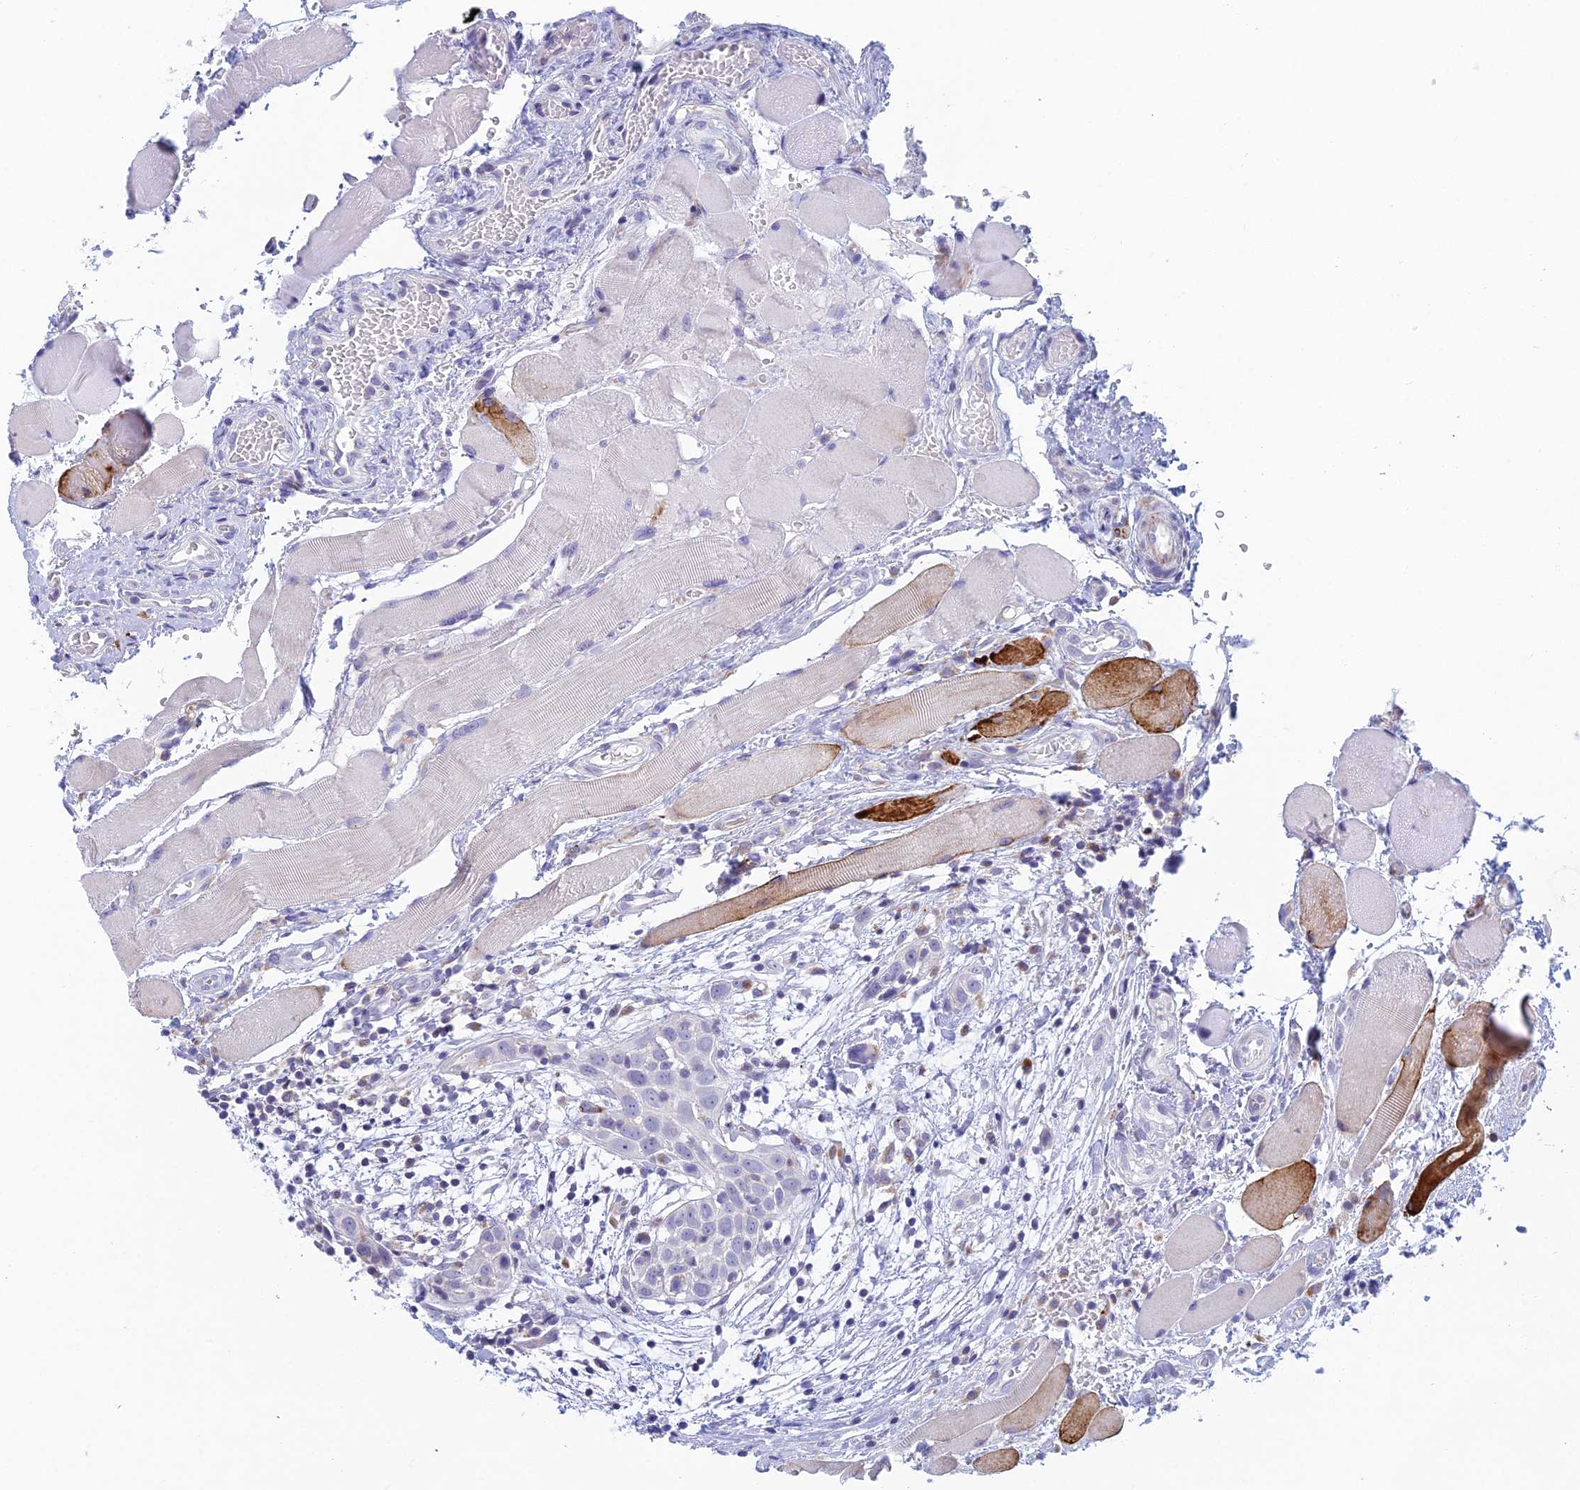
{"staining": {"intensity": "negative", "quantity": "none", "location": "none"}, "tissue": "head and neck cancer", "cell_type": "Tumor cells", "image_type": "cancer", "snomed": [{"axis": "morphology", "description": "Squamous cell carcinoma, NOS"}, {"axis": "topography", "description": "Oral tissue"}, {"axis": "topography", "description": "Head-Neck"}], "caption": "Head and neck squamous cell carcinoma stained for a protein using immunohistochemistry (IHC) demonstrates no staining tumor cells.", "gene": "FERD3L", "patient": {"sex": "female", "age": 50}}